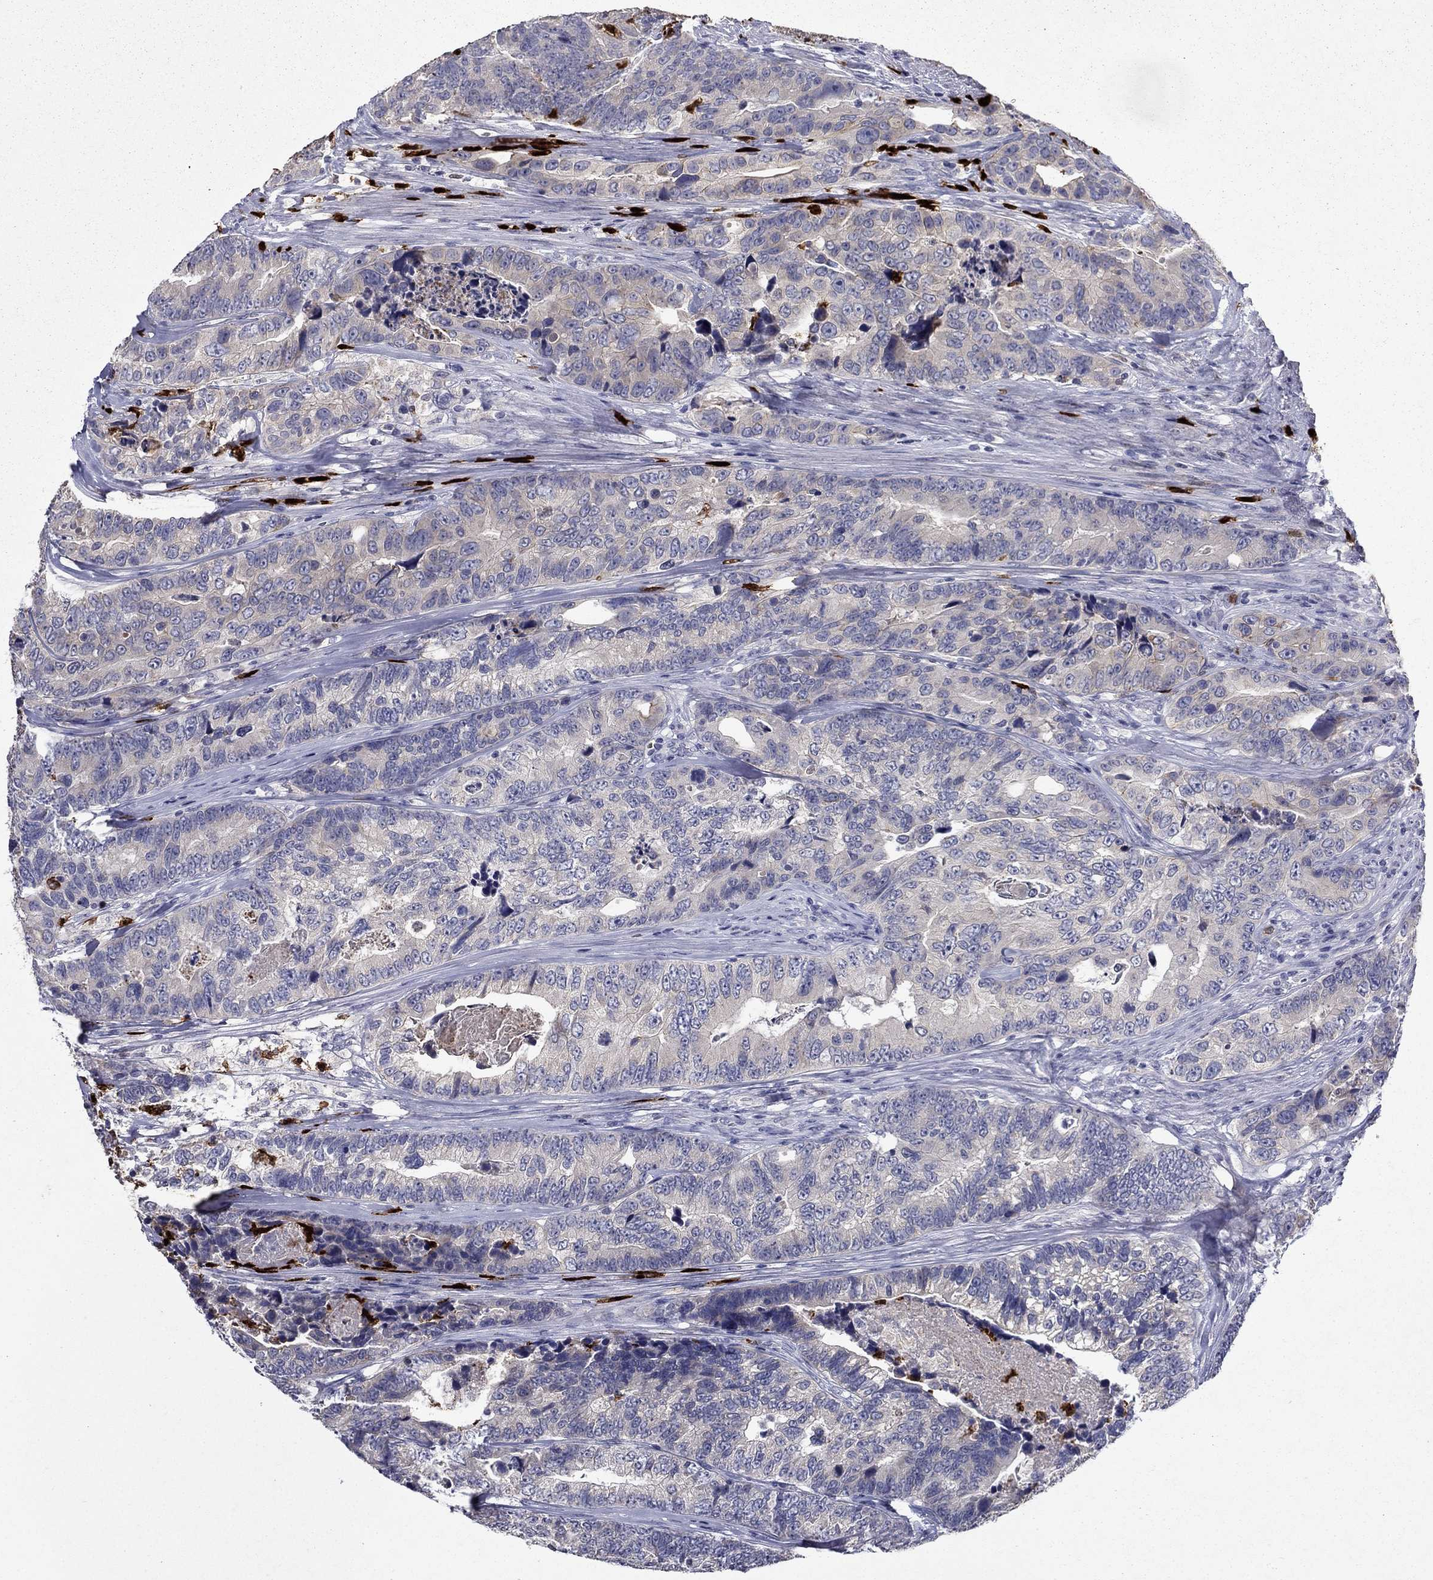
{"staining": {"intensity": "weak", "quantity": "<25%", "location": "cytoplasmic/membranous"}, "tissue": "colorectal cancer", "cell_type": "Tumor cells", "image_type": "cancer", "snomed": [{"axis": "morphology", "description": "Adenocarcinoma, NOS"}, {"axis": "topography", "description": "Colon"}], "caption": "The micrograph shows no significant expression in tumor cells of adenocarcinoma (colorectal).", "gene": "IRF5", "patient": {"sex": "female", "age": 72}}